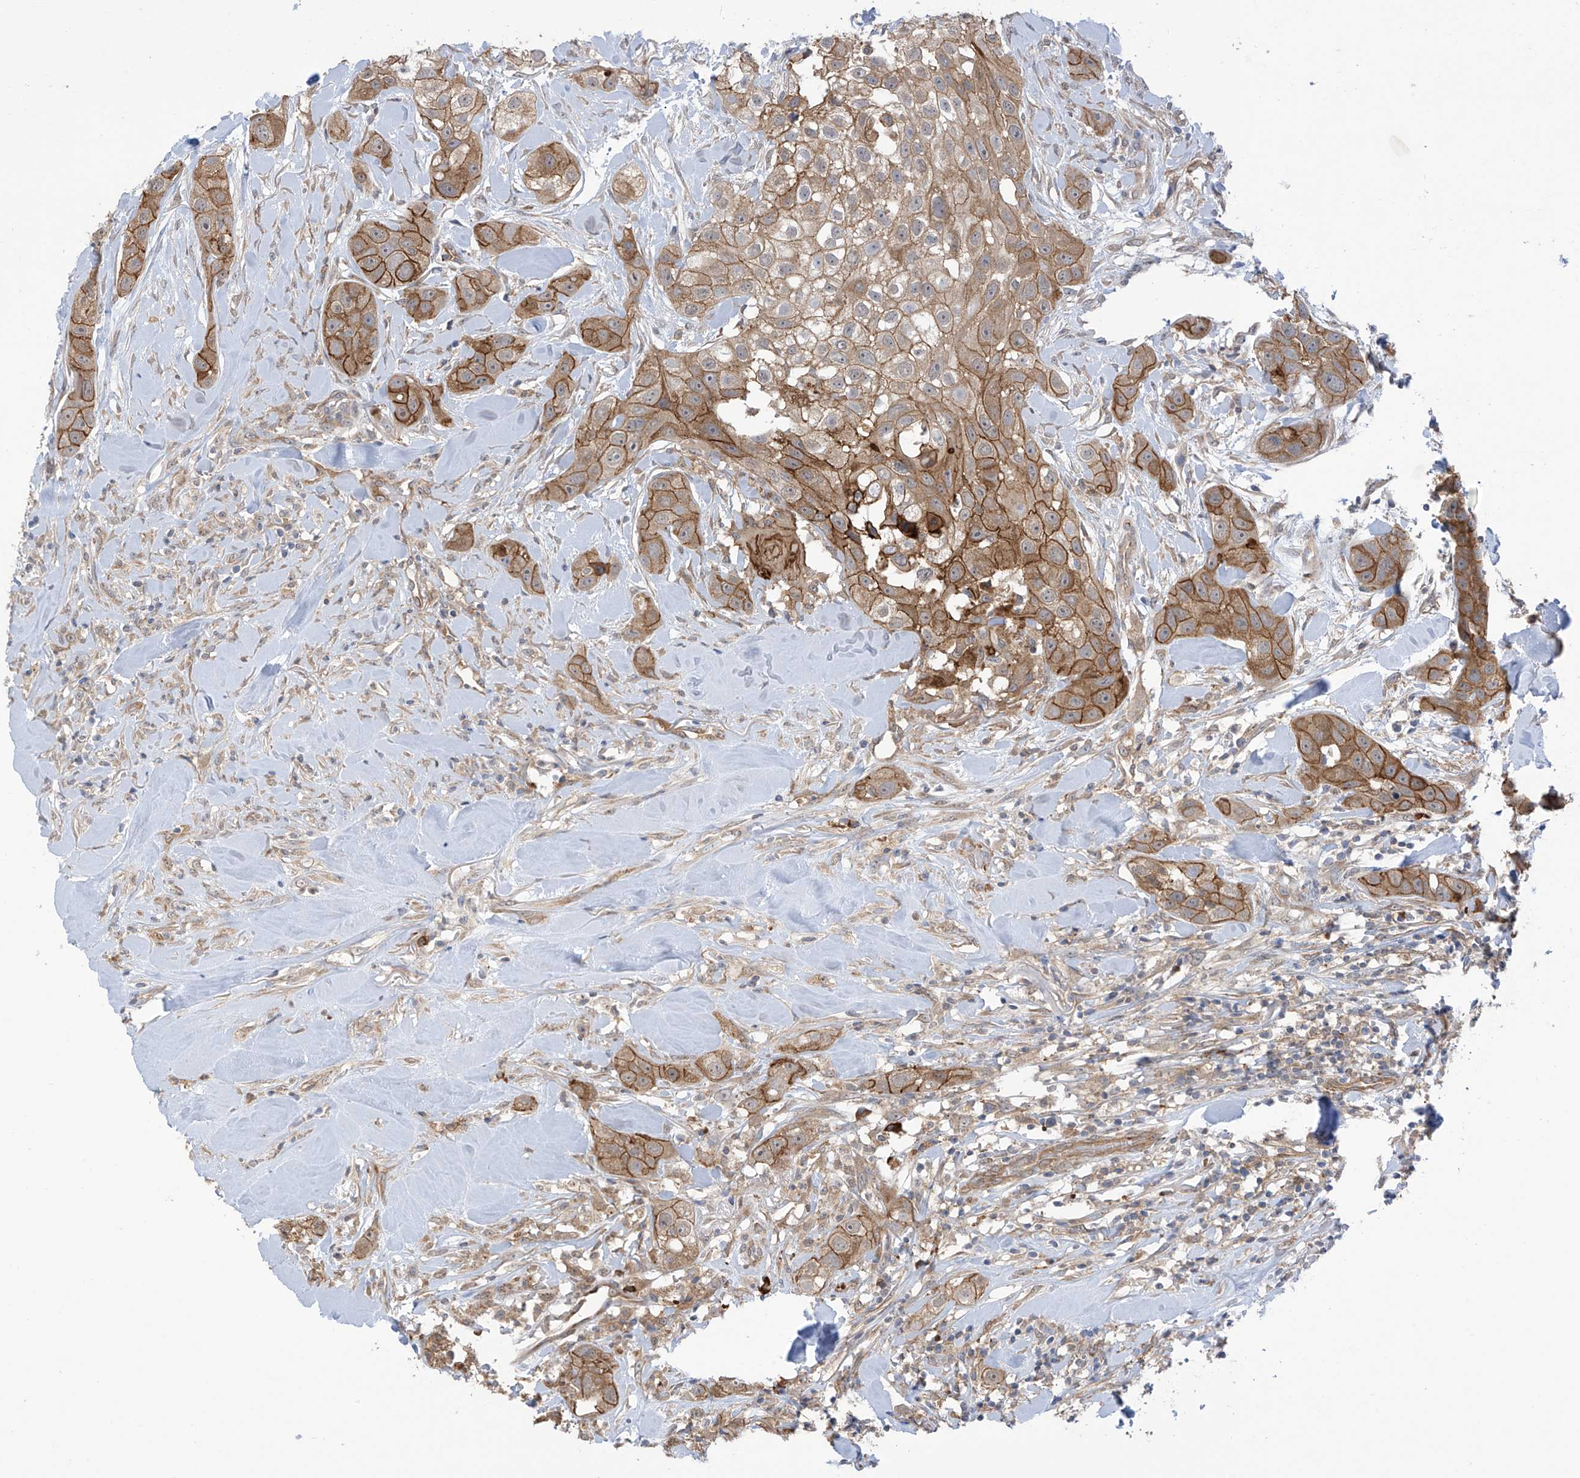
{"staining": {"intensity": "strong", "quantity": "25%-75%", "location": "cytoplasmic/membranous"}, "tissue": "head and neck cancer", "cell_type": "Tumor cells", "image_type": "cancer", "snomed": [{"axis": "morphology", "description": "Normal tissue, NOS"}, {"axis": "morphology", "description": "Squamous cell carcinoma, NOS"}, {"axis": "topography", "description": "Skeletal muscle"}, {"axis": "topography", "description": "Head-Neck"}], "caption": "Head and neck squamous cell carcinoma stained with DAB IHC exhibits high levels of strong cytoplasmic/membranous expression in about 25%-75% of tumor cells.", "gene": "KIAA1522", "patient": {"sex": "male", "age": 51}}